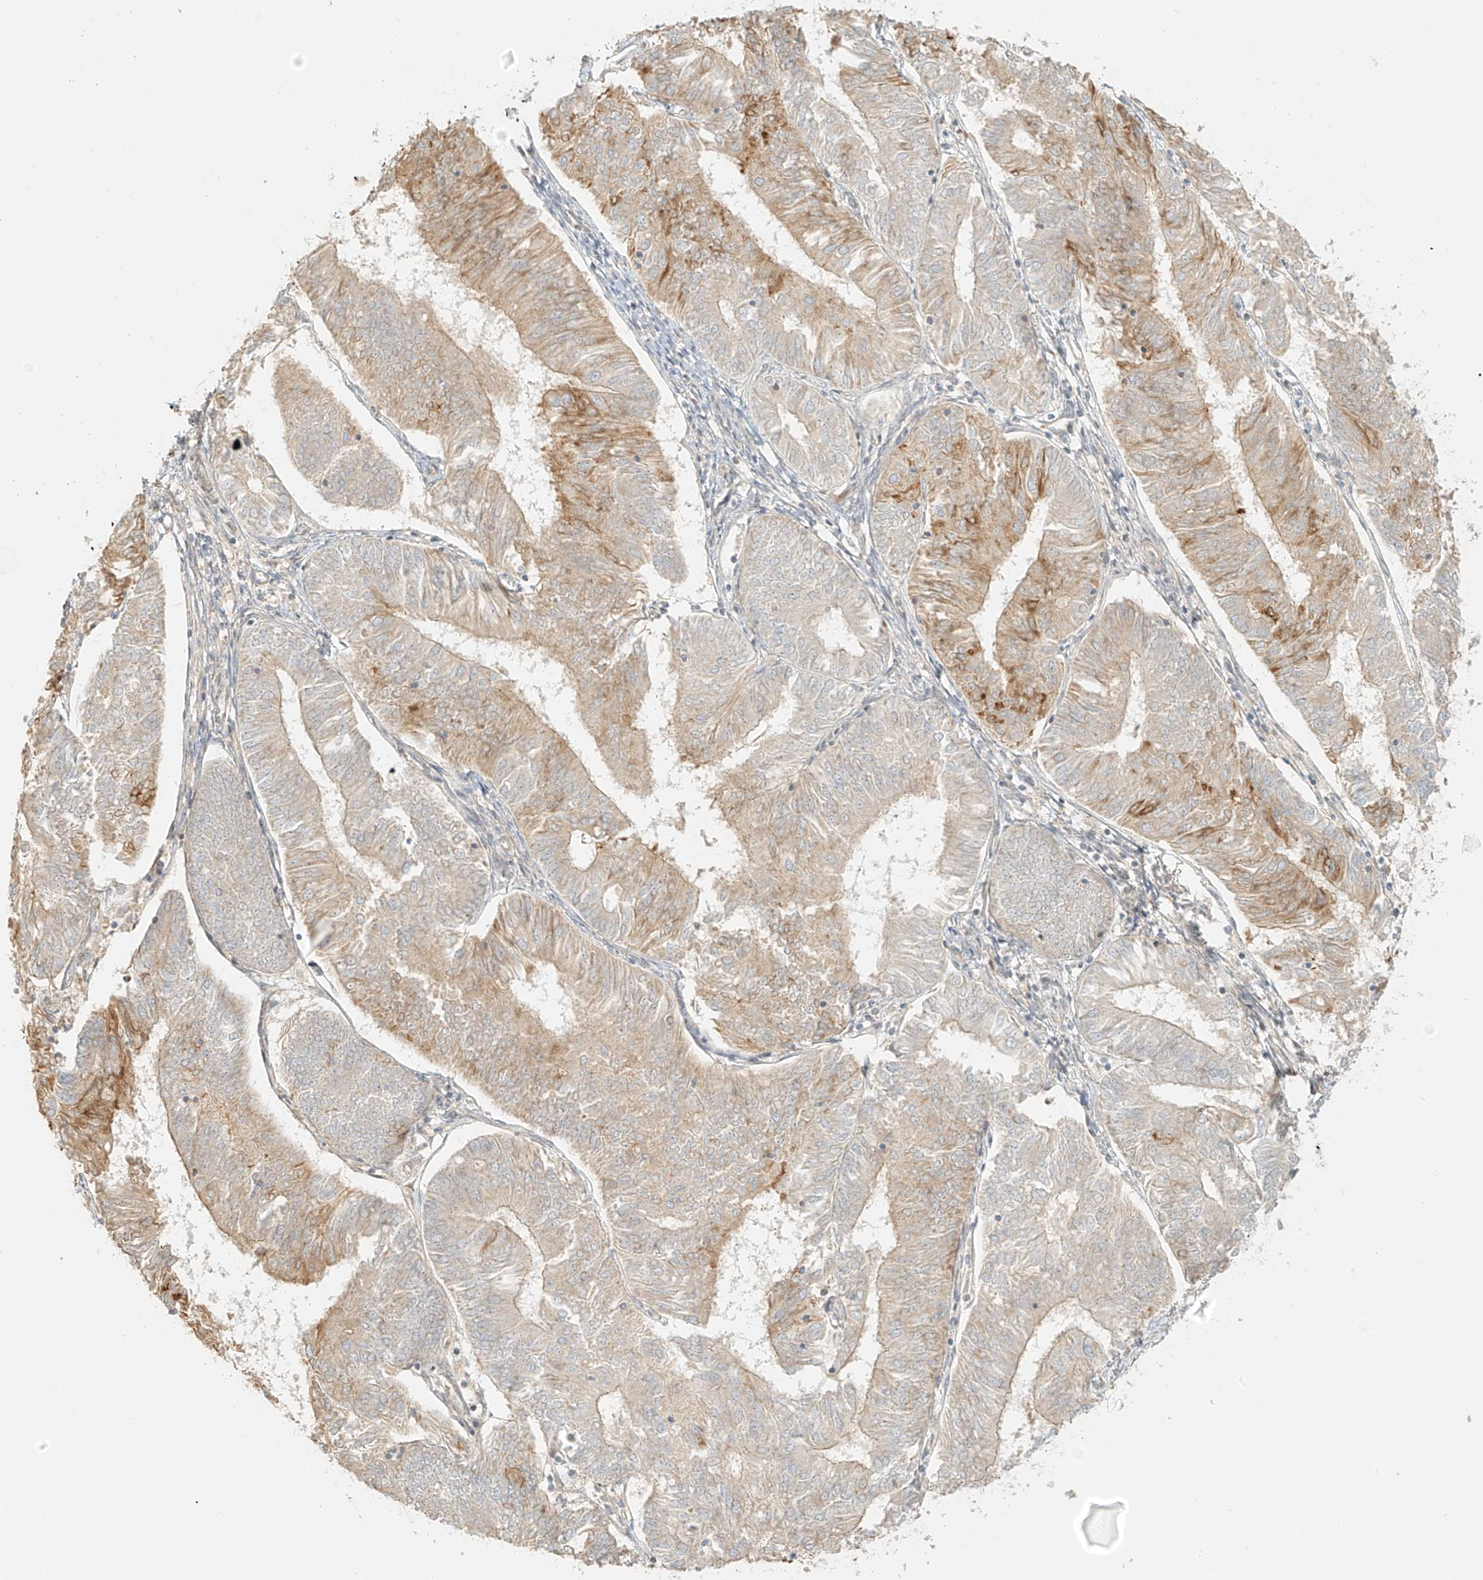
{"staining": {"intensity": "moderate", "quantity": "25%-75%", "location": "cytoplasmic/membranous"}, "tissue": "endometrial cancer", "cell_type": "Tumor cells", "image_type": "cancer", "snomed": [{"axis": "morphology", "description": "Adenocarcinoma, NOS"}, {"axis": "topography", "description": "Endometrium"}], "caption": "Adenocarcinoma (endometrial) stained for a protein shows moderate cytoplasmic/membranous positivity in tumor cells.", "gene": "UPK1B", "patient": {"sex": "female", "age": 58}}